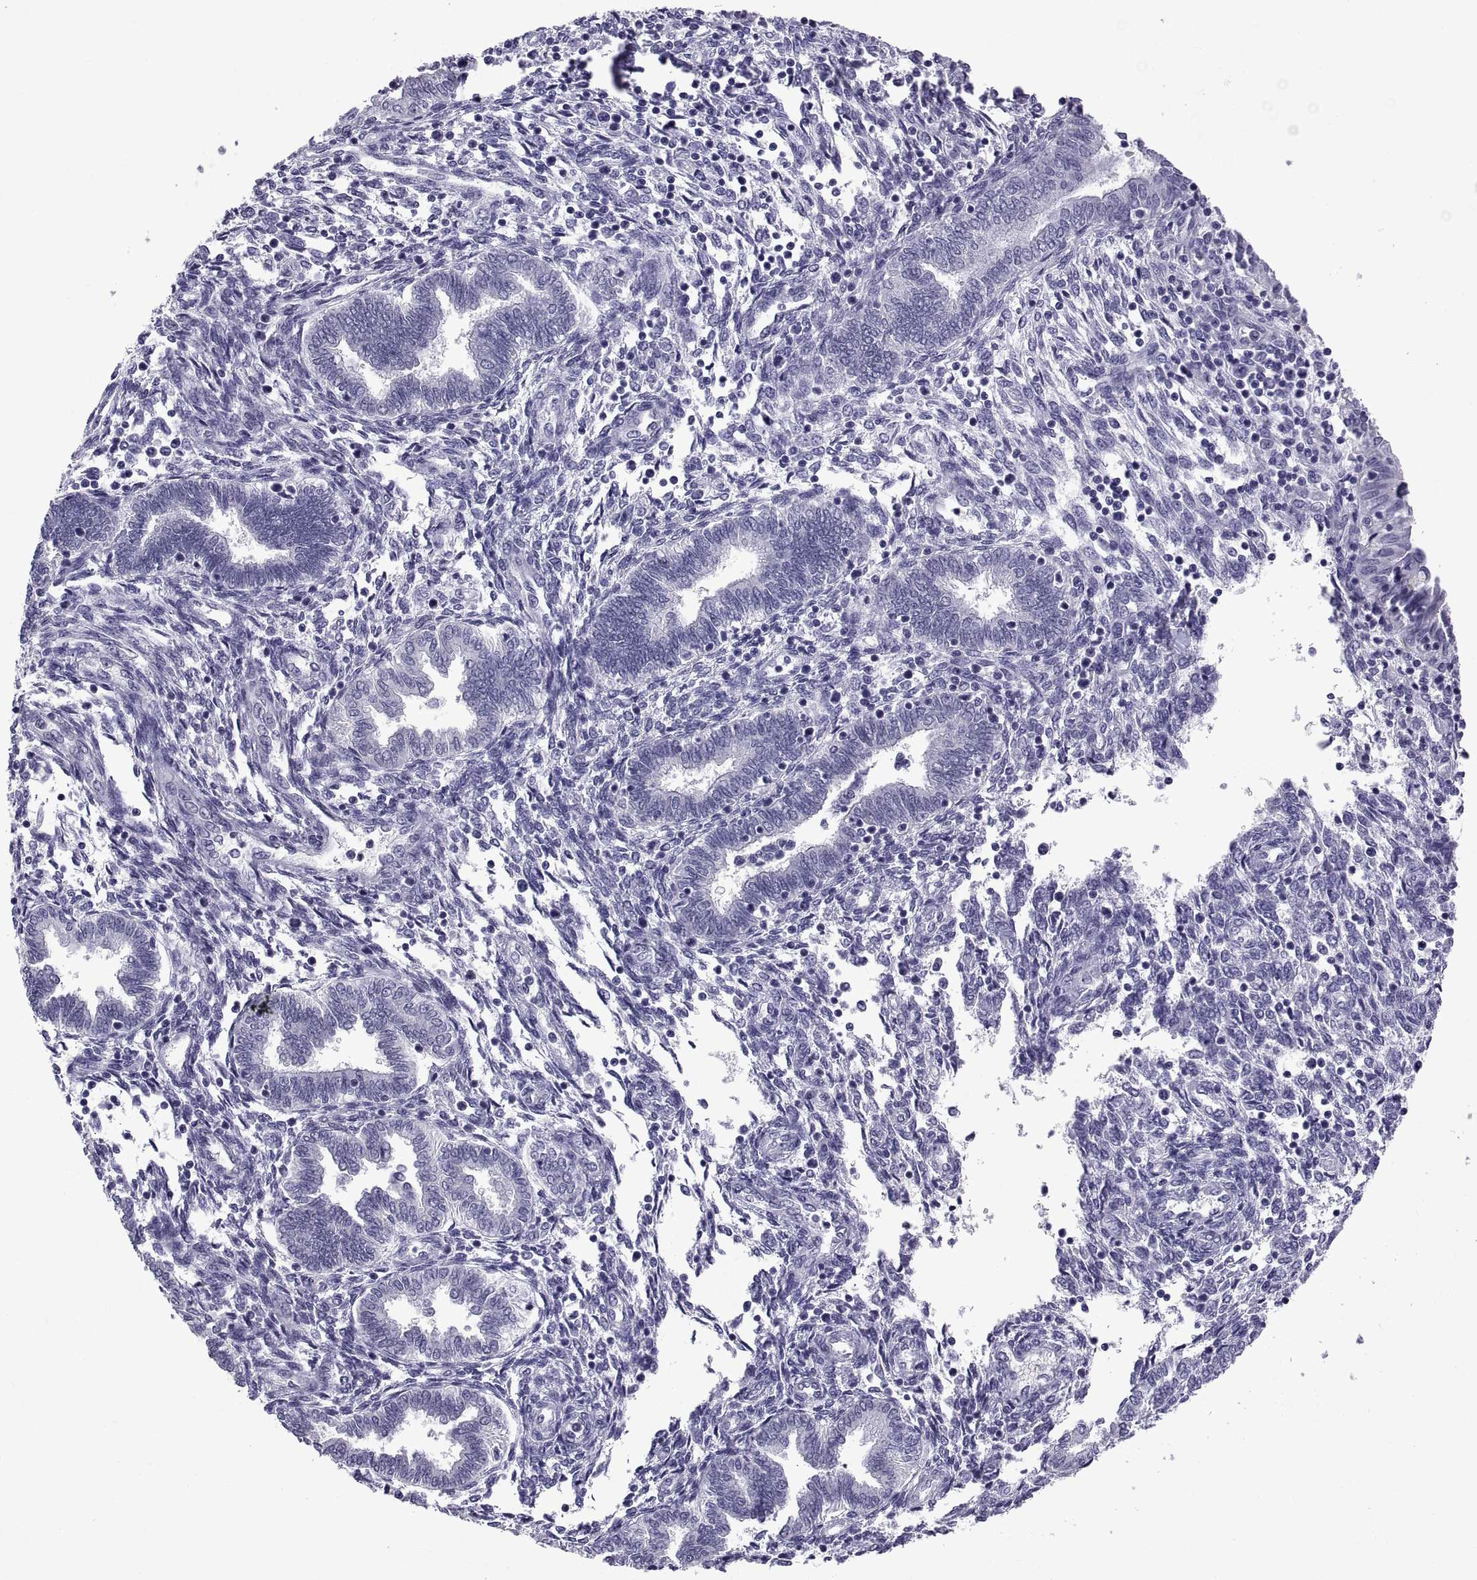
{"staining": {"intensity": "negative", "quantity": "none", "location": "none"}, "tissue": "endometrium", "cell_type": "Cells in endometrial stroma", "image_type": "normal", "snomed": [{"axis": "morphology", "description": "Normal tissue, NOS"}, {"axis": "topography", "description": "Endometrium"}], "caption": "An immunohistochemistry micrograph of unremarkable endometrium is shown. There is no staining in cells in endometrial stroma of endometrium. (DAB immunohistochemistry (IHC) with hematoxylin counter stain).", "gene": "C3orf22", "patient": {"sex": "female", "age": 42}}